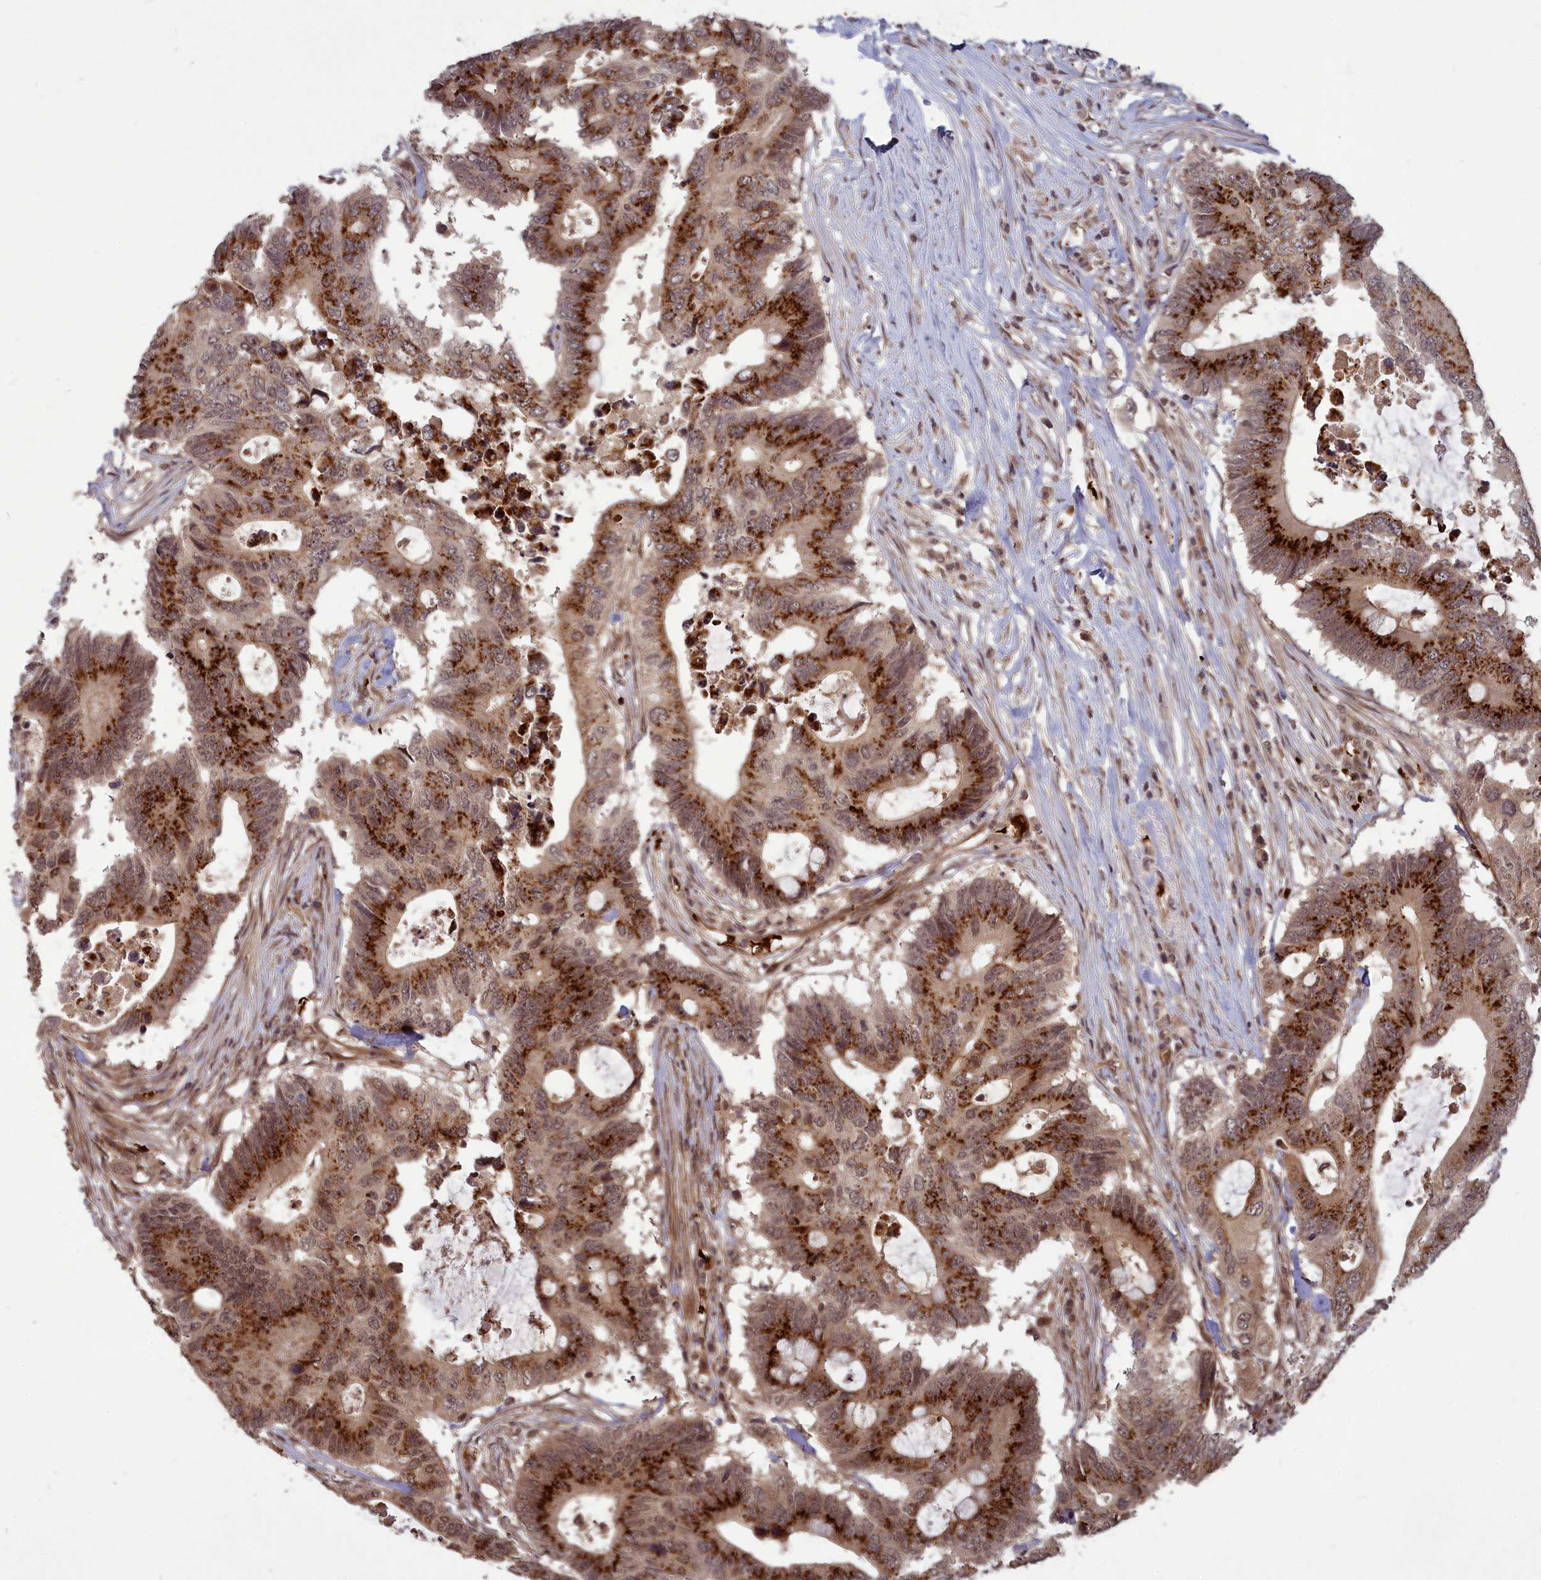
{"staining": {"intensity": "strong", "quantity": ">75%", "location": "cytoplasmic/membranous"}, "tissue": "colorectal cancer", "cell_type": "Tumor cells", "image_type": "cancer", "snomed": [{"axis": "morphology", "description": "Adenocarcinoma, NOS"}, {"axis": "topography", "description": "Colon"}], "caption": "Immunohistochemistry (IHC) (DAB) staining of human colorectal adenocarcinoma reveals strong cytoplasmic/membranous protein positivity in approximately >75% of tumor cells.", "gene": "SRMS", "patient": {"sex": "male", "age": 71}}